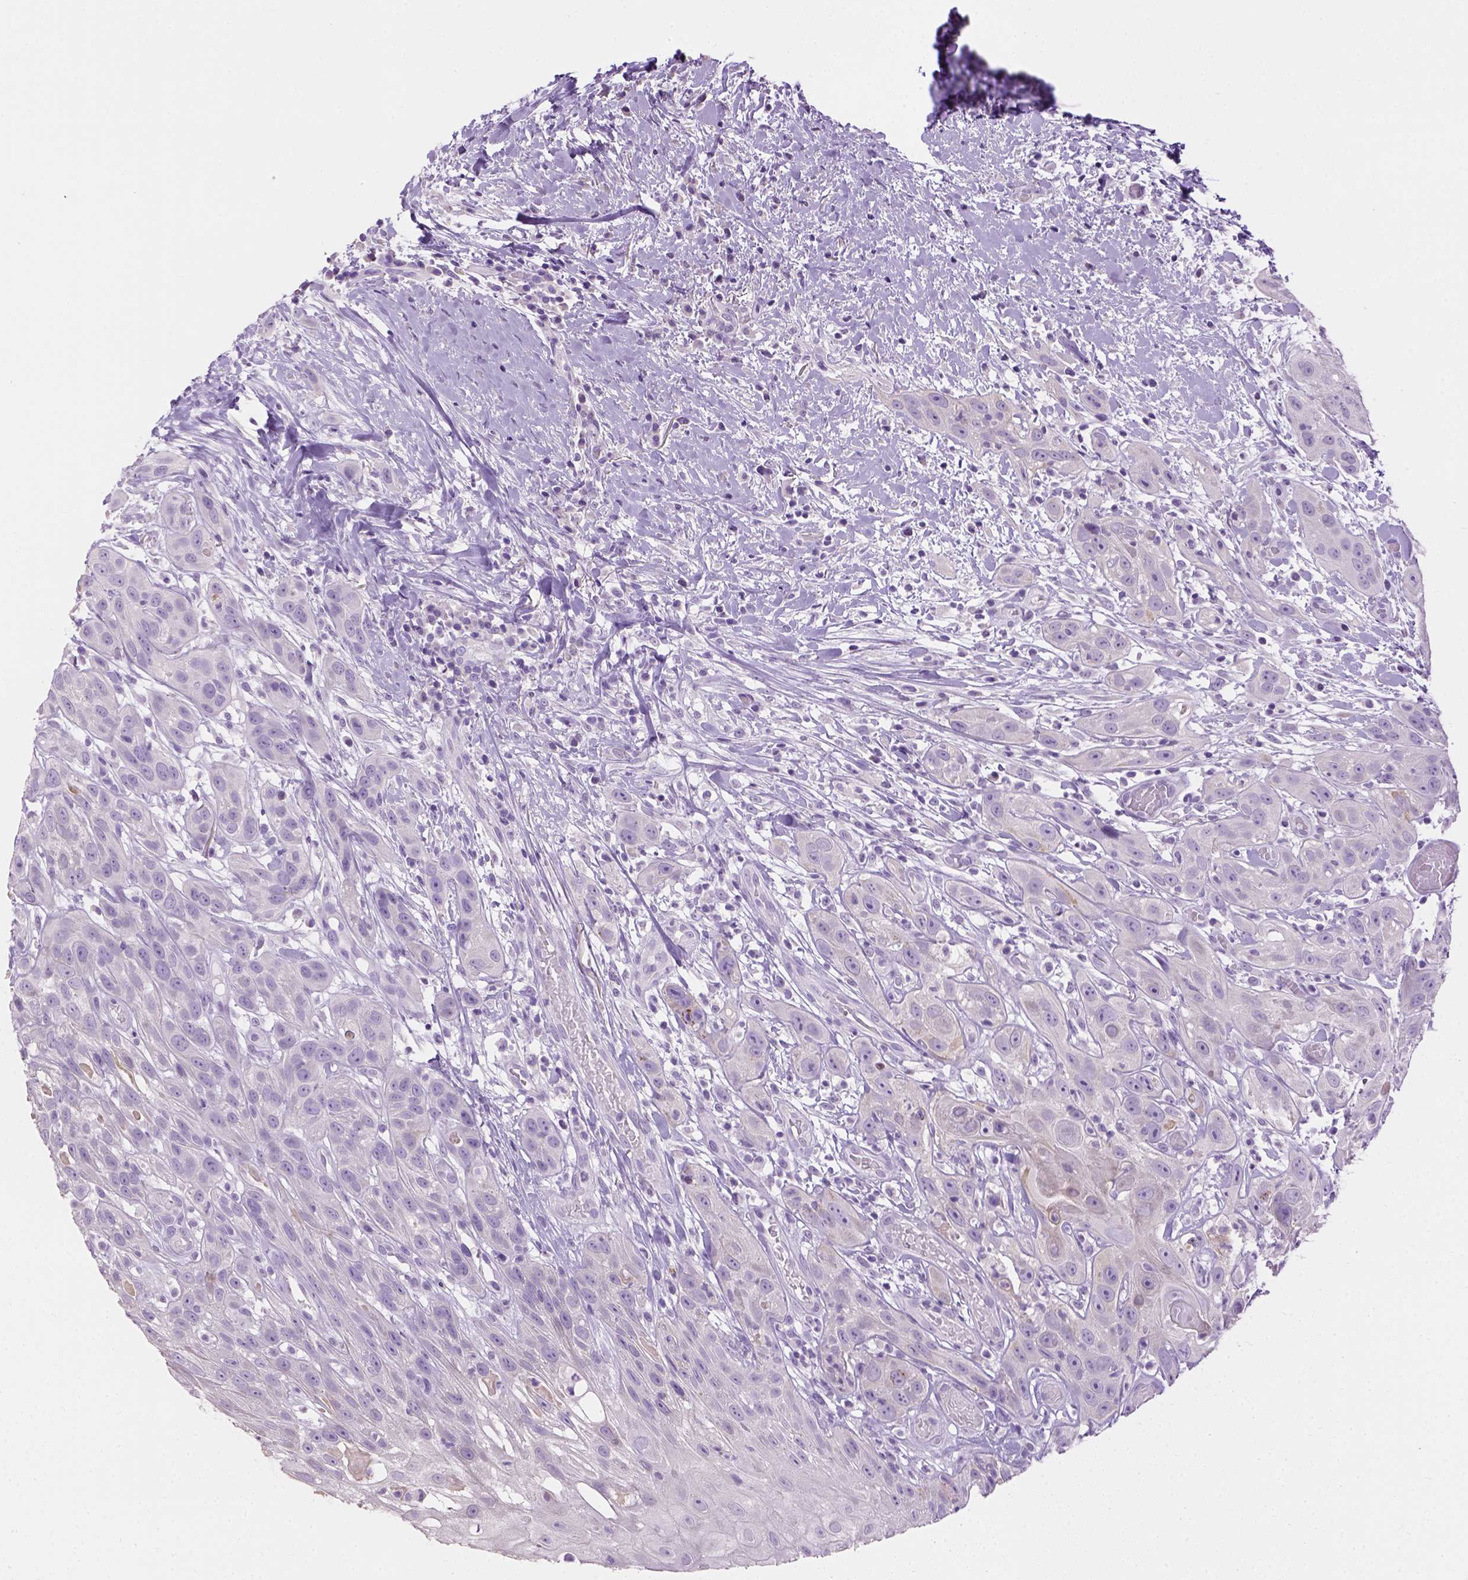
{"staining": {"intensity": "negative", "quantity": "none", "location": "none"}, "tissue": "head and neck cancer", "cell_type": "Tumor cells", "image_type": "cancer", "snomed": [{"axis": "morphology", "description": "Normal tissue, NOS"}, {"axis": "morphology", "description": "Squamous cell carcinoma, NOS"}, {"axis": "topography", "description": "Oral tissue"}, {"axis": "topography", "description": "Salivary gland"}, {"axis": "topography", "description": "Head-Neck"}], "caption": "An image of squamous cell carcinoma (head and neck) stained for a protein exhibits no brown staining in tumor cells.", "gene": "CYP24A1", "patient": {"sex": "female", "age": 62}}